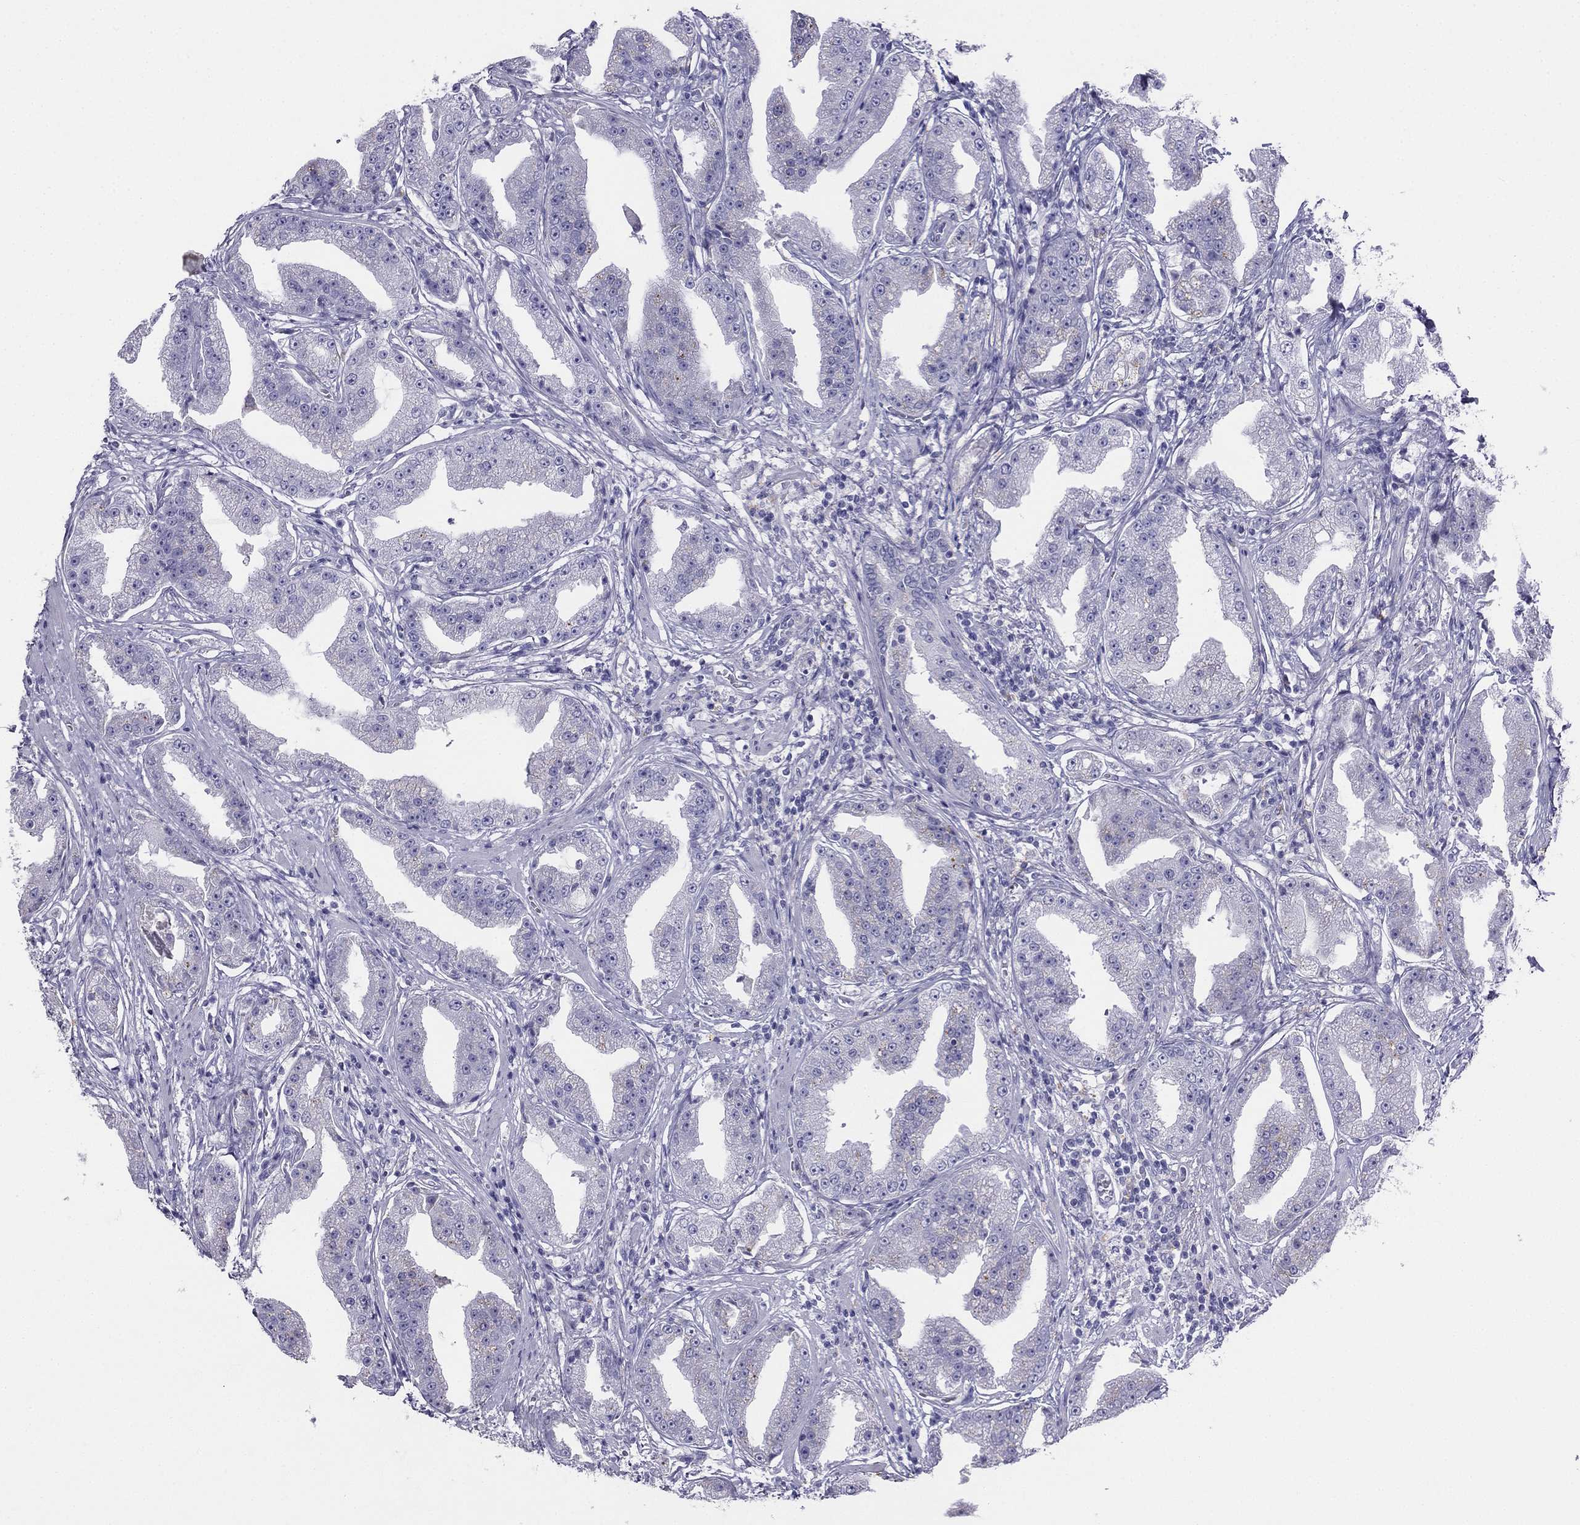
{"staining": {"intensity": "negative", "quantity": "none", "location": "none"}, "tissue": "prostate cancer", "cell_type": "Tumor cells", "image_type": "cancer", "snomed": [{"axis": "morphology", "description": "Adenocarcinoma, Low grade"}, {"axis": "topography", "description": "Prostate"}], "caption": "Immunohistochemistry (IHC) image of human prostate cancer (adenocarcinoma (low-grade)) stained for a protein (brown), which reveals no staining in tumor cells.", "gene": "ALOXE3", "patient": {"sex": "male", "age": 62}}